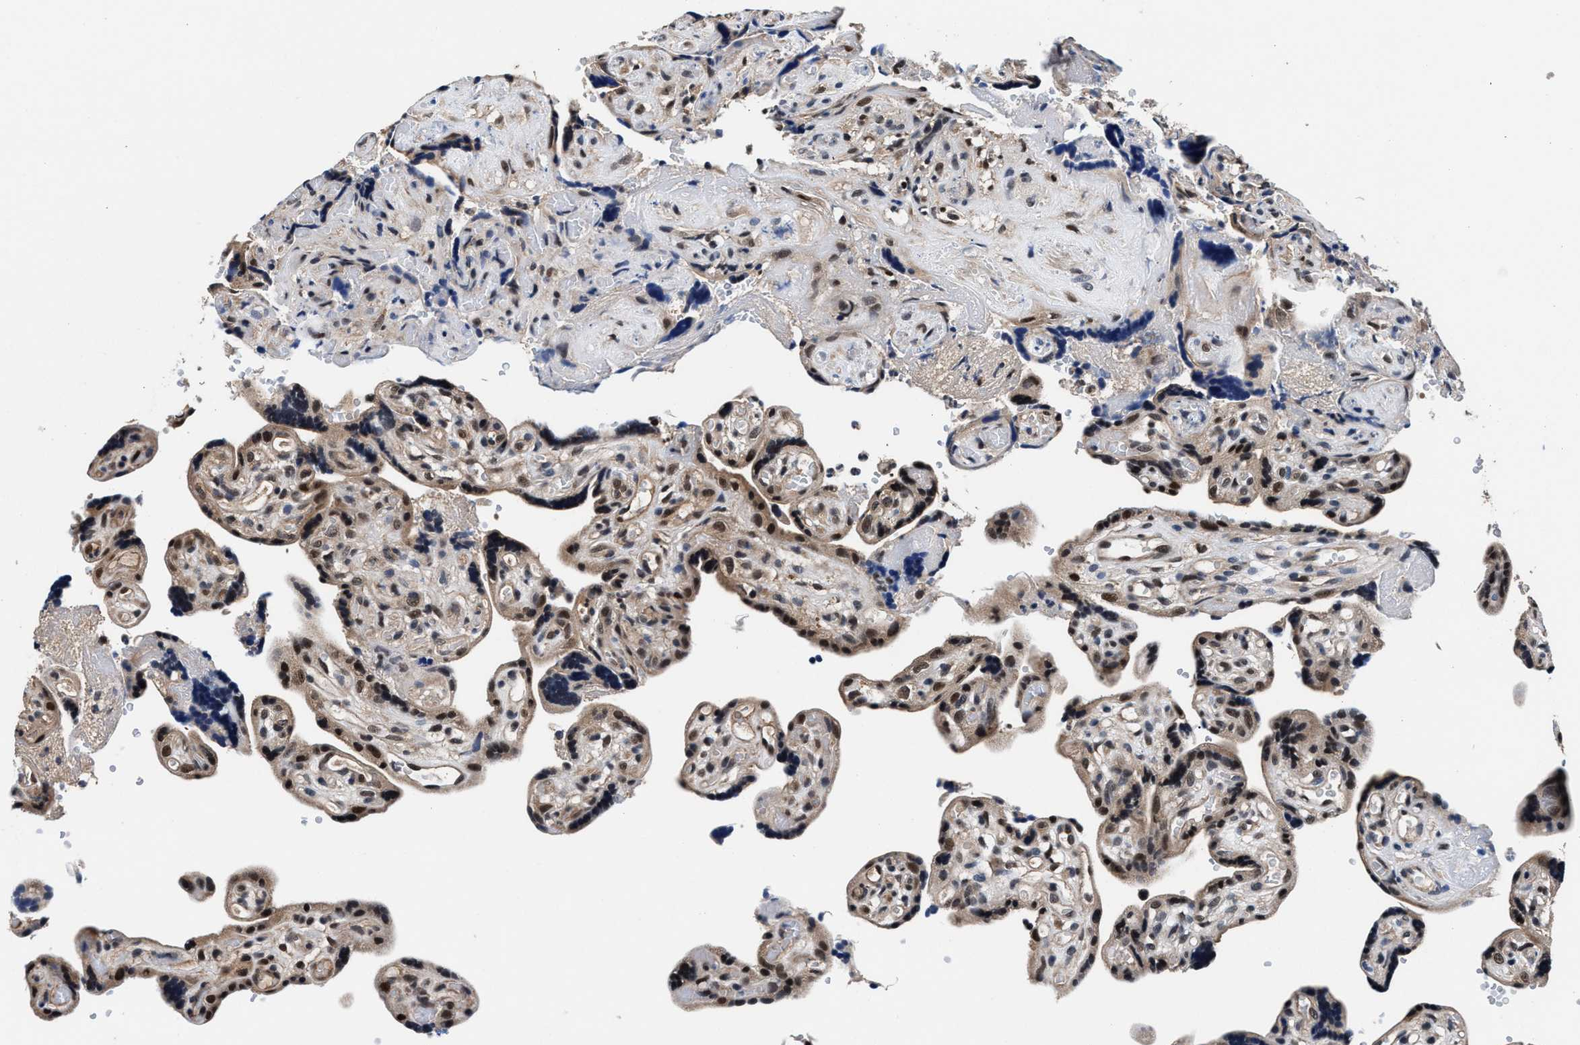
{"staining": {"intensity": "moderate", "quantity": ">75%", "location": "nuclear"}, "tissue": "placenta", "cell_type": "Trophoblastic cells", "image_type": "normal", "snomed": [{"axis": "morphology", "description": "Normal tissue, NOS"}, {"axis": "topography", "description": "Placenta"}], "caption": "Human placenta stained with a brown dye demonstrates moderate nuclear positive expression in approximately >75% of trophoblastic cells.", "gene": "USP16", "patient": {"sex": "female", "age": 30}}